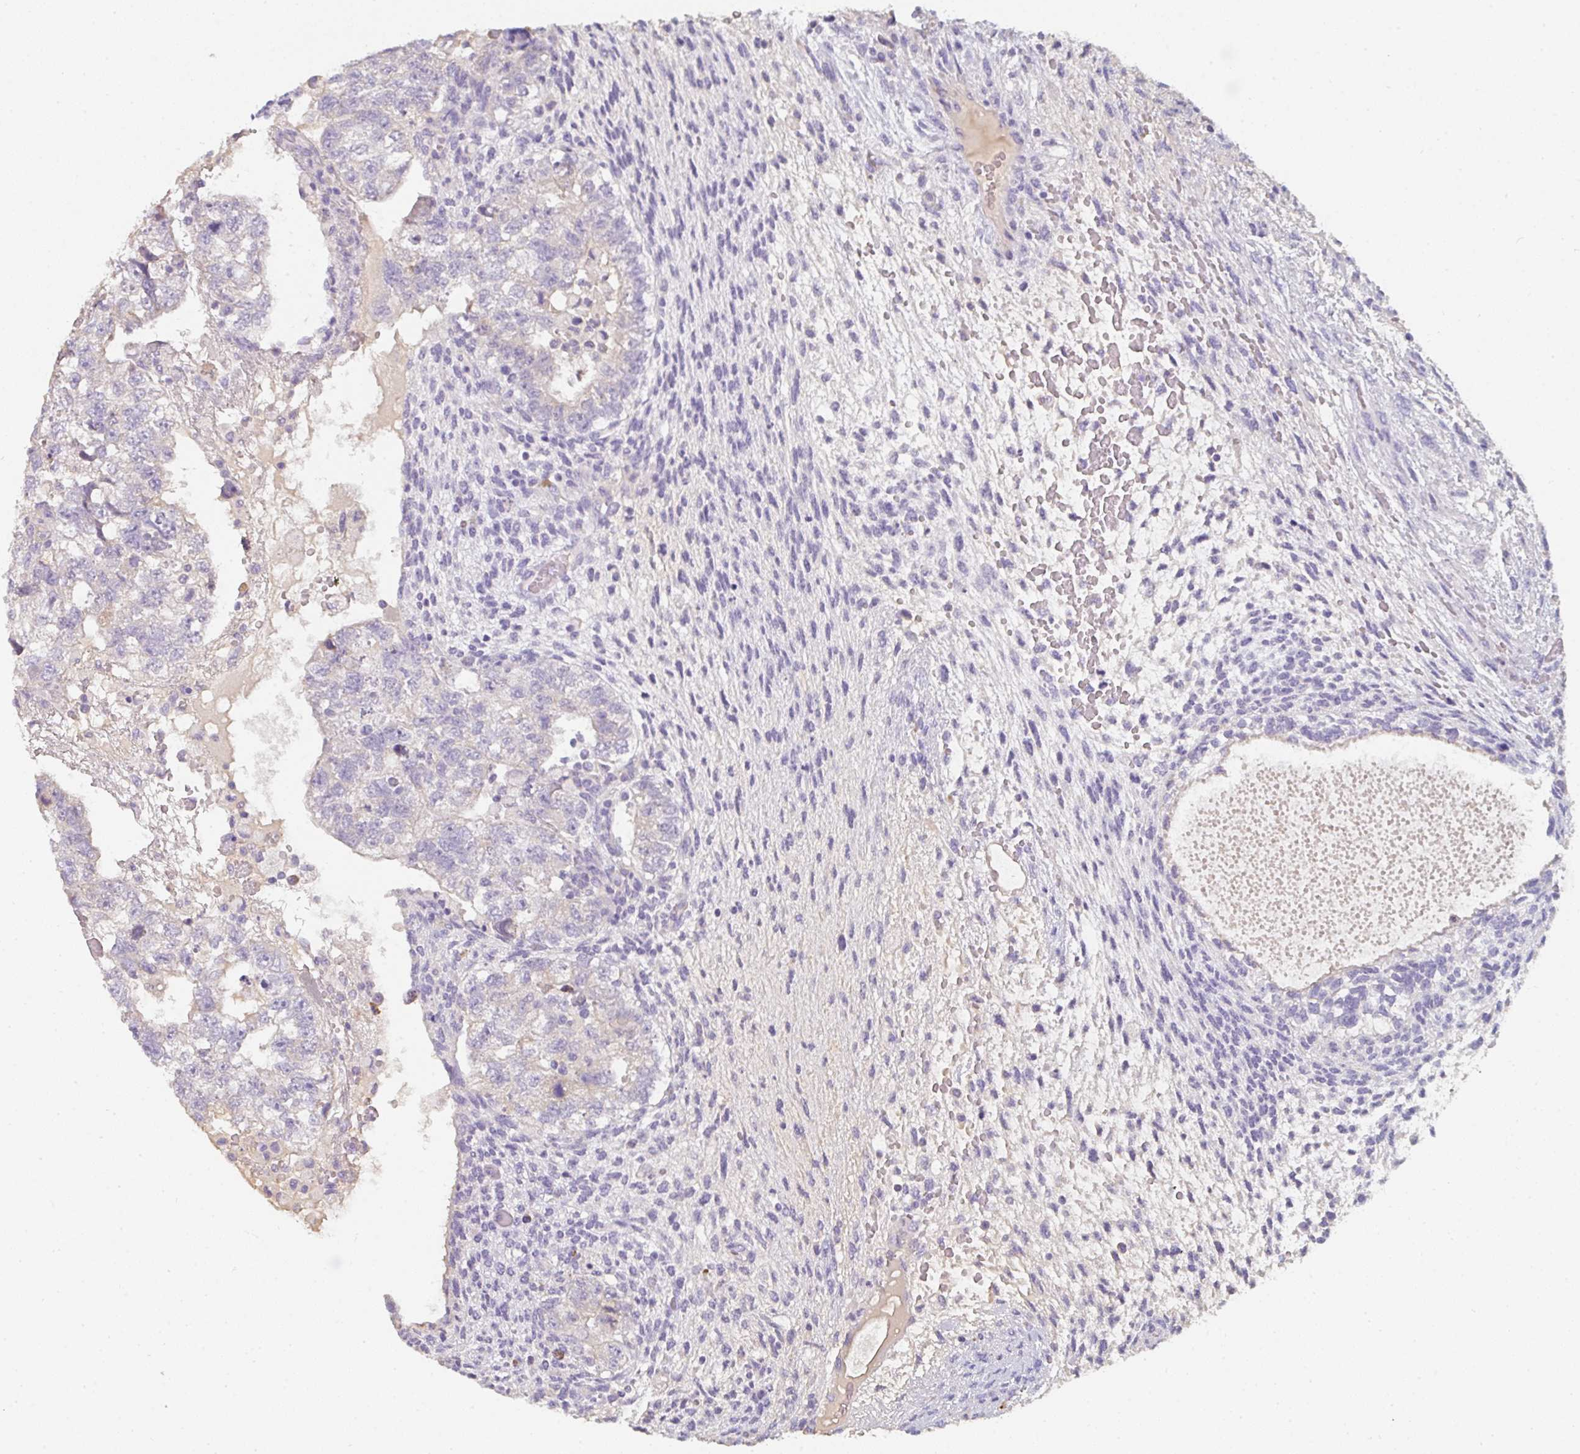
{"staining": {"intensity": "negative", "quantity": "none", "location": "none"}, "tissue": "testis cancer", "cell_type": "Tumor cells", "image_type": "cancer", "snomed": [{"axis": "morphology", "description": "Normal tissue, NOS"}, {"axis": "morphology", "description": "Carcinoma, Embryonal, NOS"}, {"axis": "topography", "description": "Testis"}], "caption": "This is an immunohistochemistry (IHC) photomicrograph of human testis cancer (embryonal carcinoma). There is no staining in tumor cells.", "gene": "ZNF215", "patient": {"sex": "male", "age": 36}}